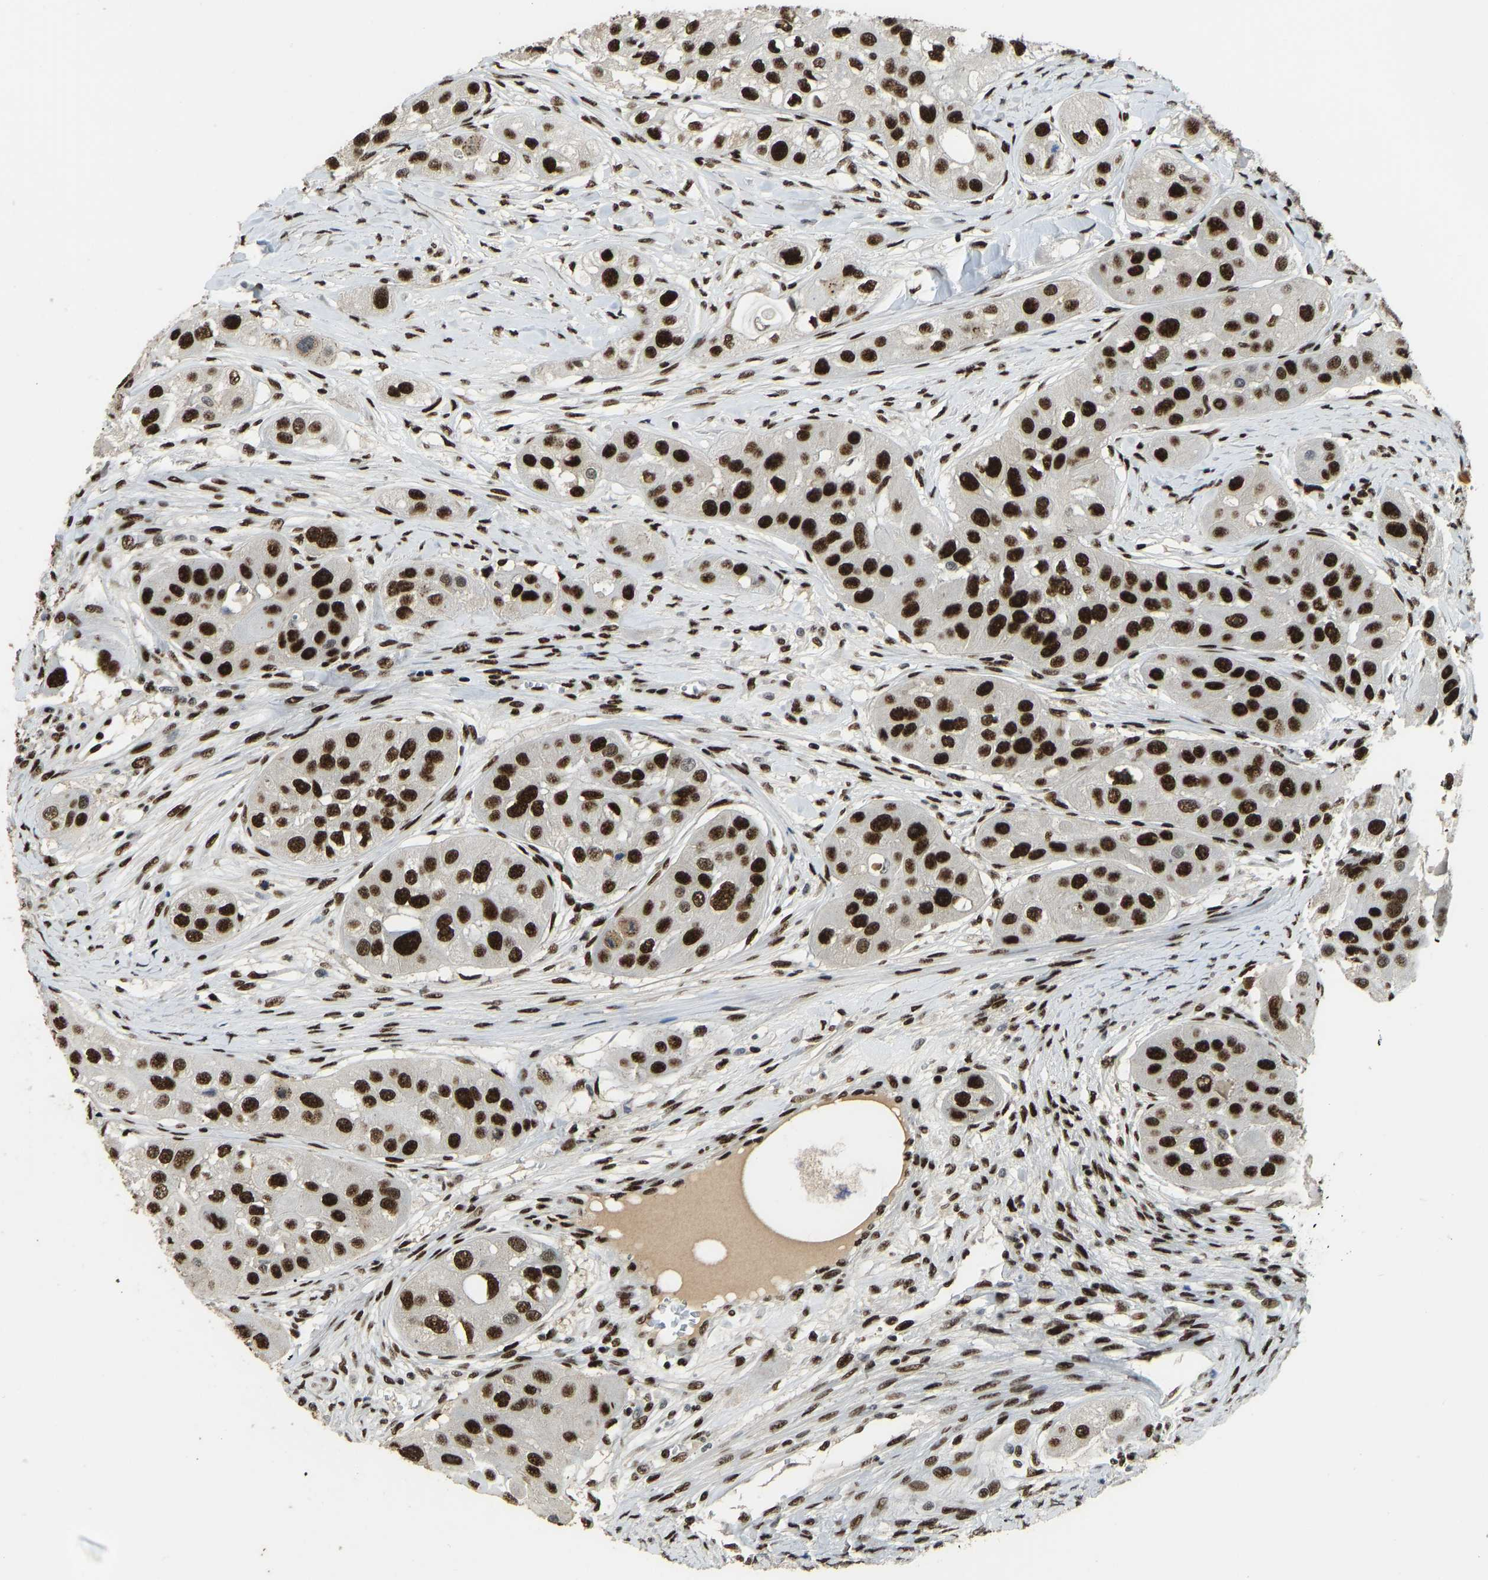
{"staining": {"intensity": "strong", "quantity": ">75%", "location": "nuclear"}, "tissue": "head and neck cancer", "cell_type": "Tumor cells", "image_type": "cancer", "snomed": [{"axis": "morphology", "description": "Normal tissue, NOS"}, {"axis": "morphology", "description": "Squamous cell carcinoma, NOS"}, {"axis": "topography", "description": "Skeletal muscle"}, {"axis": "topography", "description": "Head-Neck"}], "caption": "Head and neck squamous cell carcinoma stained with a protein marker demonstrates strong staining in tumor cells.", "gene": "FOXK1", "patient": {"sex": "male", "age": 51}}